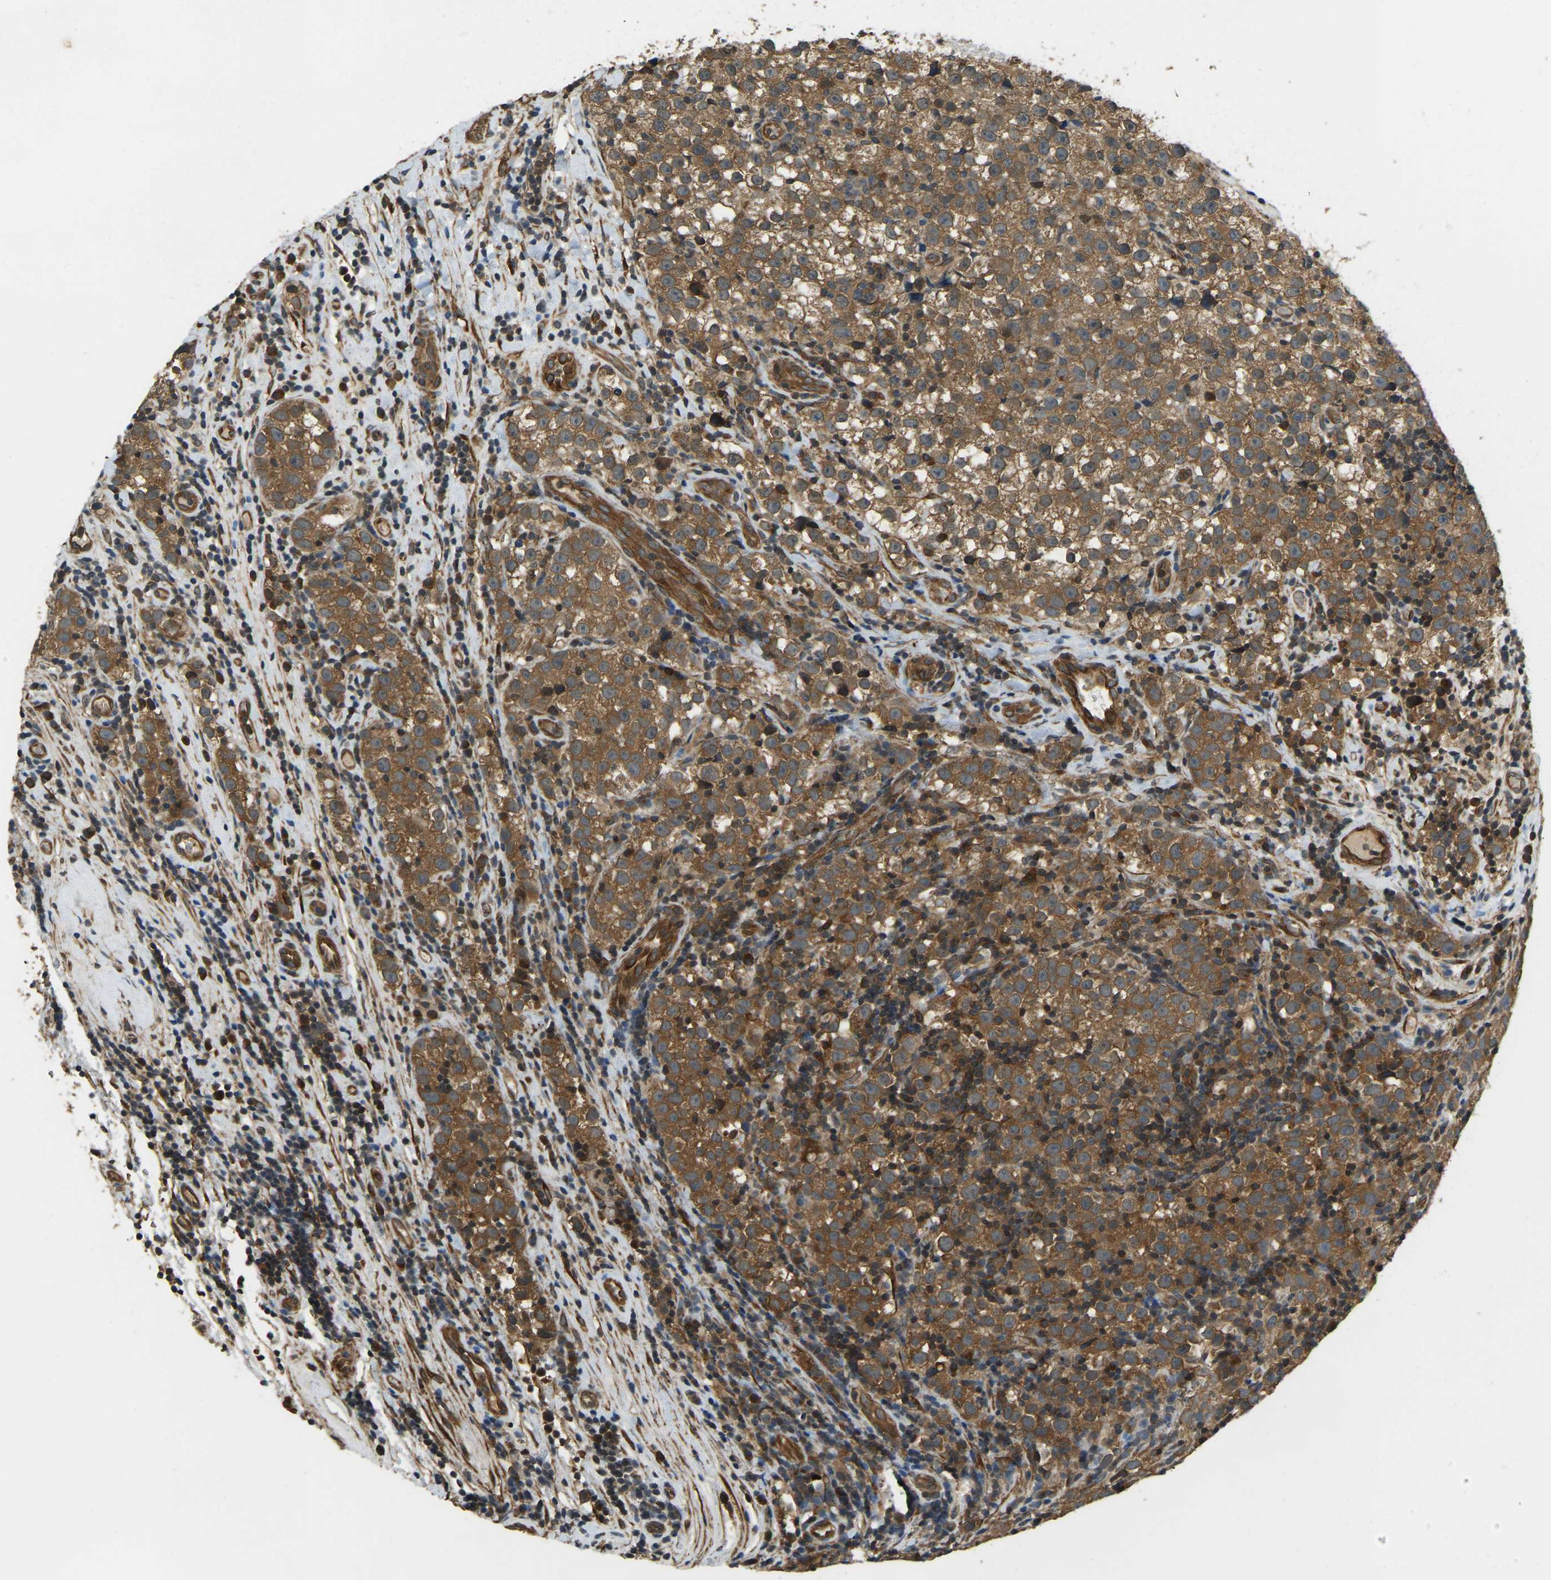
{"staining": {"intensity": "moderate", "quantity": ">75%", "location": "cytoplasmic/membranous"}, "tissue": "testis cancer", "cell_type": "Tumor cells", "image_type": "cancer", "snomed": [{"axis": "morphology", "description": "Normal tissue, NOS"}, {"axis": "morphology", "description": "Seminoma, NOS"}, {"axis": "topography", "description": "Testis"}], "caption": "This photomicrograph exhibits immunohistochemistry (IHC) staining of testis cancer (seminoma), with medium moderate cytoplasmic/membranous staining in about >75% of tumor cells.", "gene": "ERGIC1", "patient": {"sex": "male", "age": 43}}